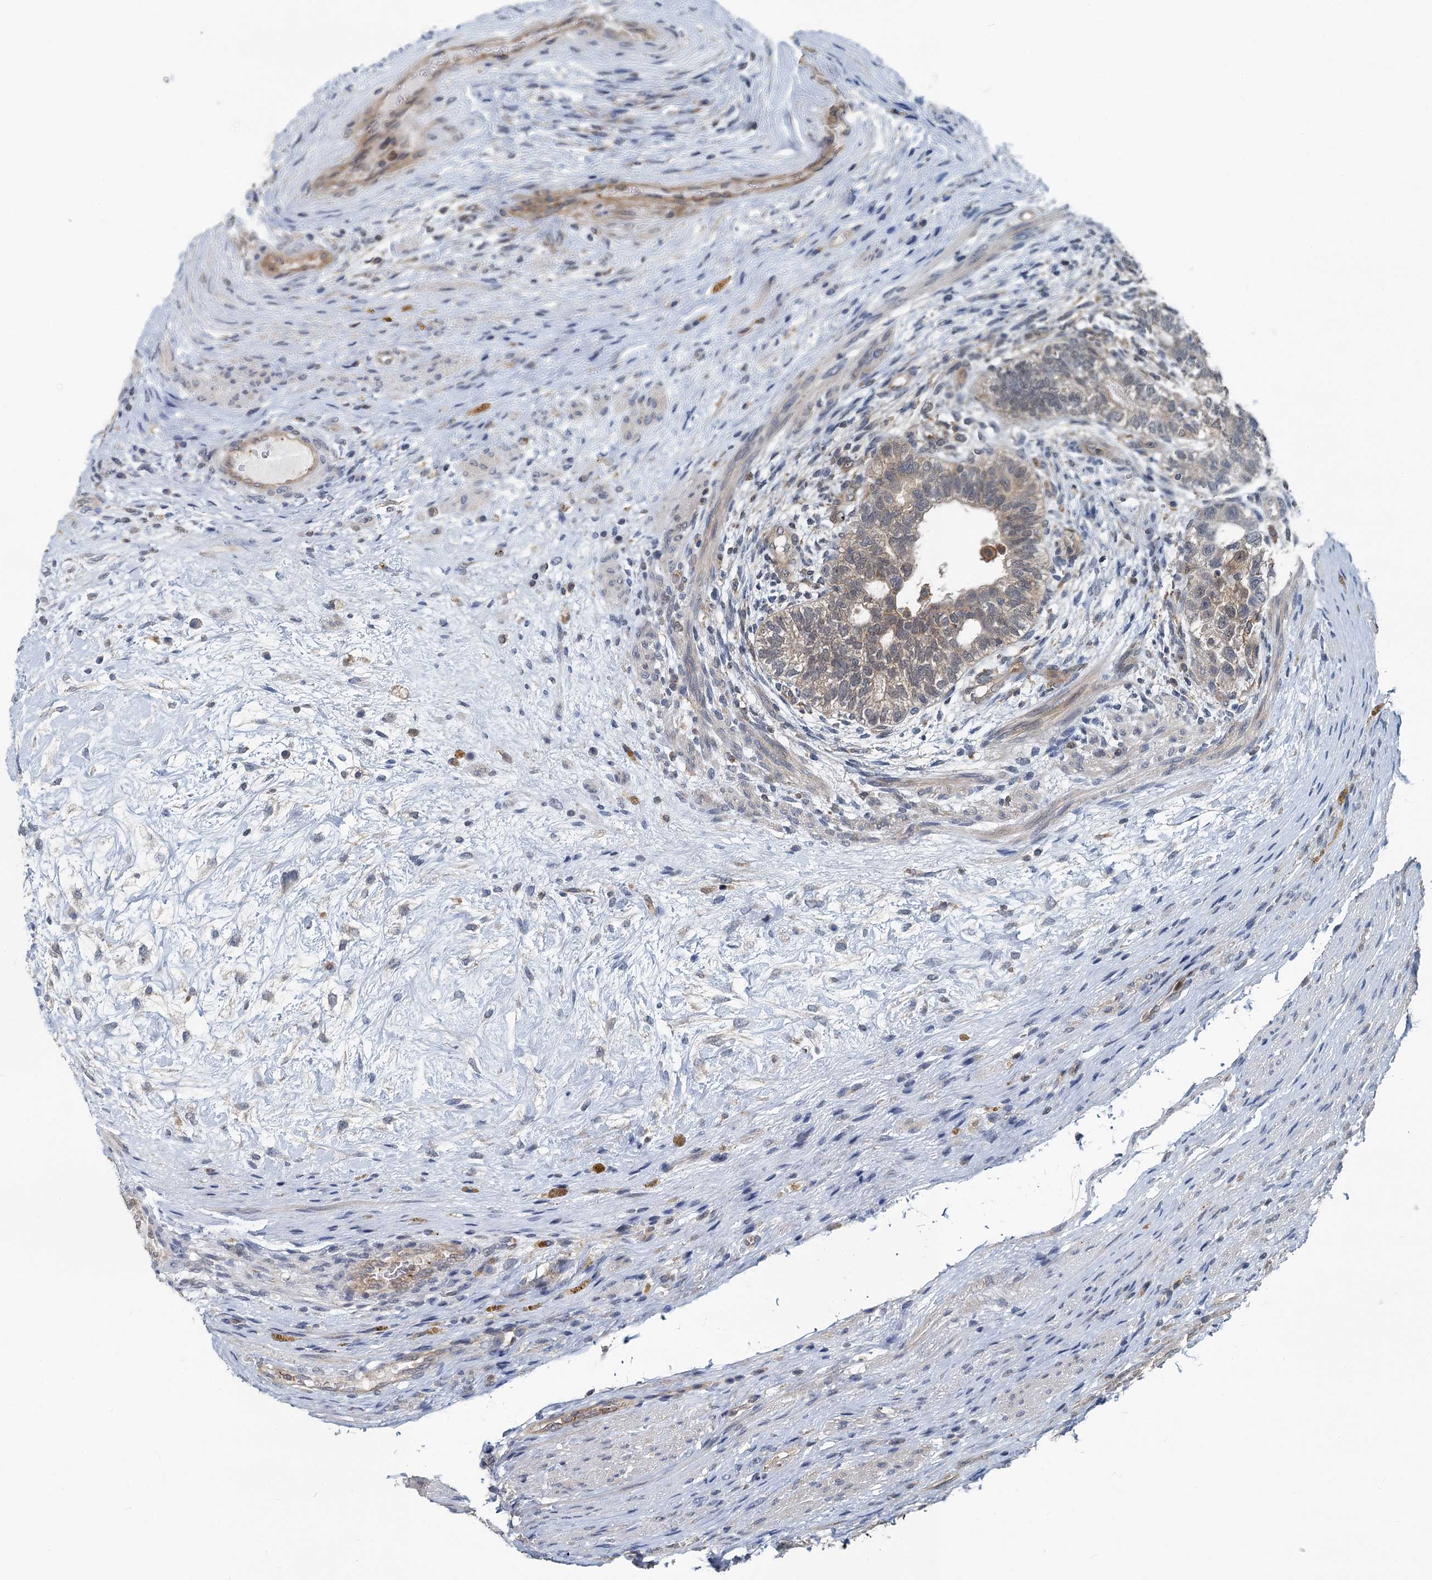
{"staining": {"intensity": "weak", "quantity": "<25%", "location": "cytoplasmic/membranous"}, "tissue": "testis cancer", "cell_type": "Tumor cells", "image_type": "cancer", "snomed": [{"axis": "morphology", "description": "Carcinoma, Embryonal, NOS"}, {"axis": "topography", "description": "Testis"}], "caption": "This is an immunohistochemistry micrograph of testis embryonal carcinoma. There is no expression in tumor cells.", "gene": "GCLM", "patient": {"sex": "male", "age": 26}}